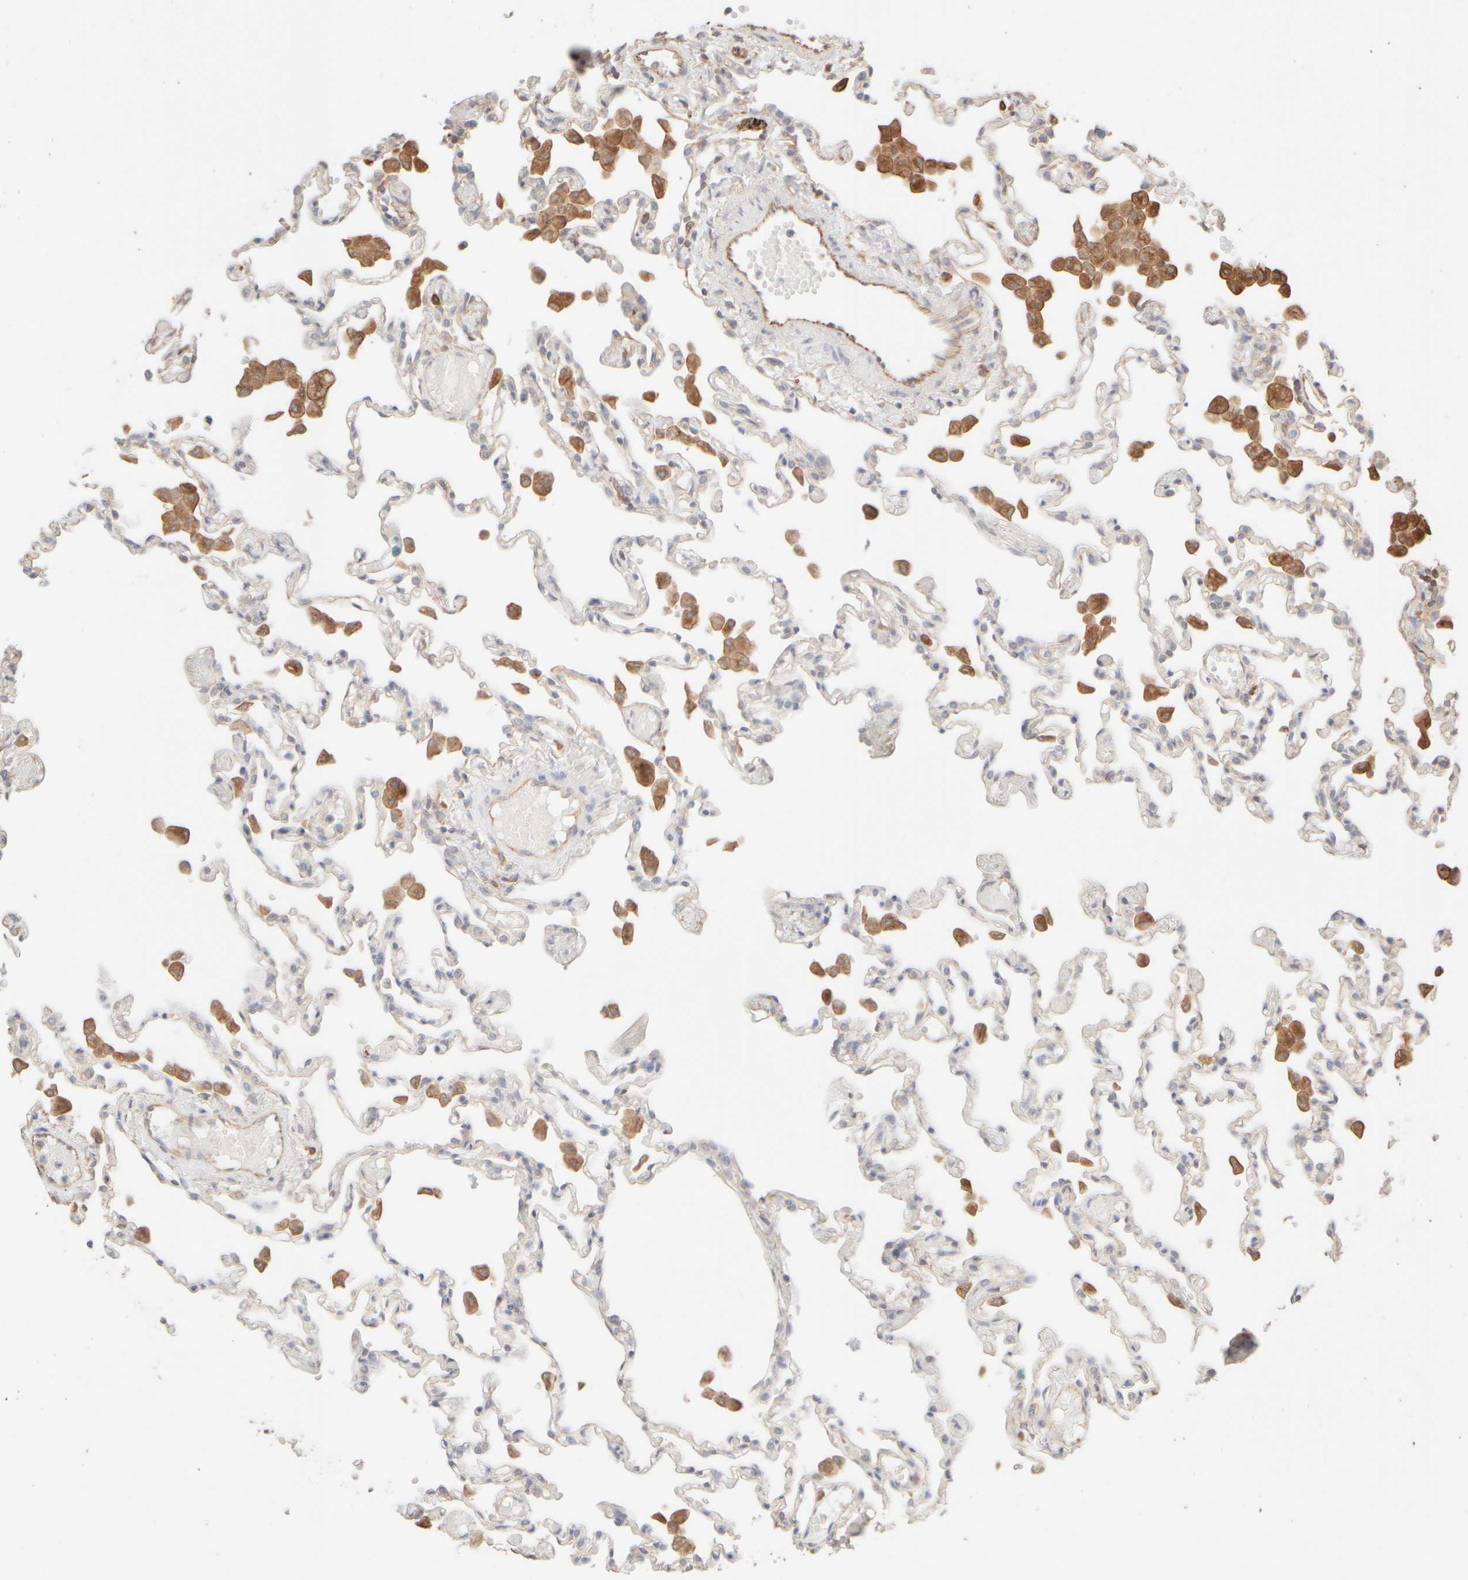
{"staining": {"intensity": "weak", "quantity": "<25%", "location": "cytoplasmic/membranous"}, "tissue": "lung", "cell_type": "Alveolar cells", "image_type": "normal", "snomed": [{"axis": "morphology", "description": "Normal tissue, NOS"}, {"axis": "topography", "description": "Bronchus"}, {"axis": "topography", "description": "Lung"}], "caption": "The IHC micrograph has no significant staining in alveolar cells of lung. (DAB (3,3'-diaminobenzidine) IHC visualized using brightfield microscopy, high magnification).", "gene": "KRT15", "patient": {"sex": "female", "age": 49}}